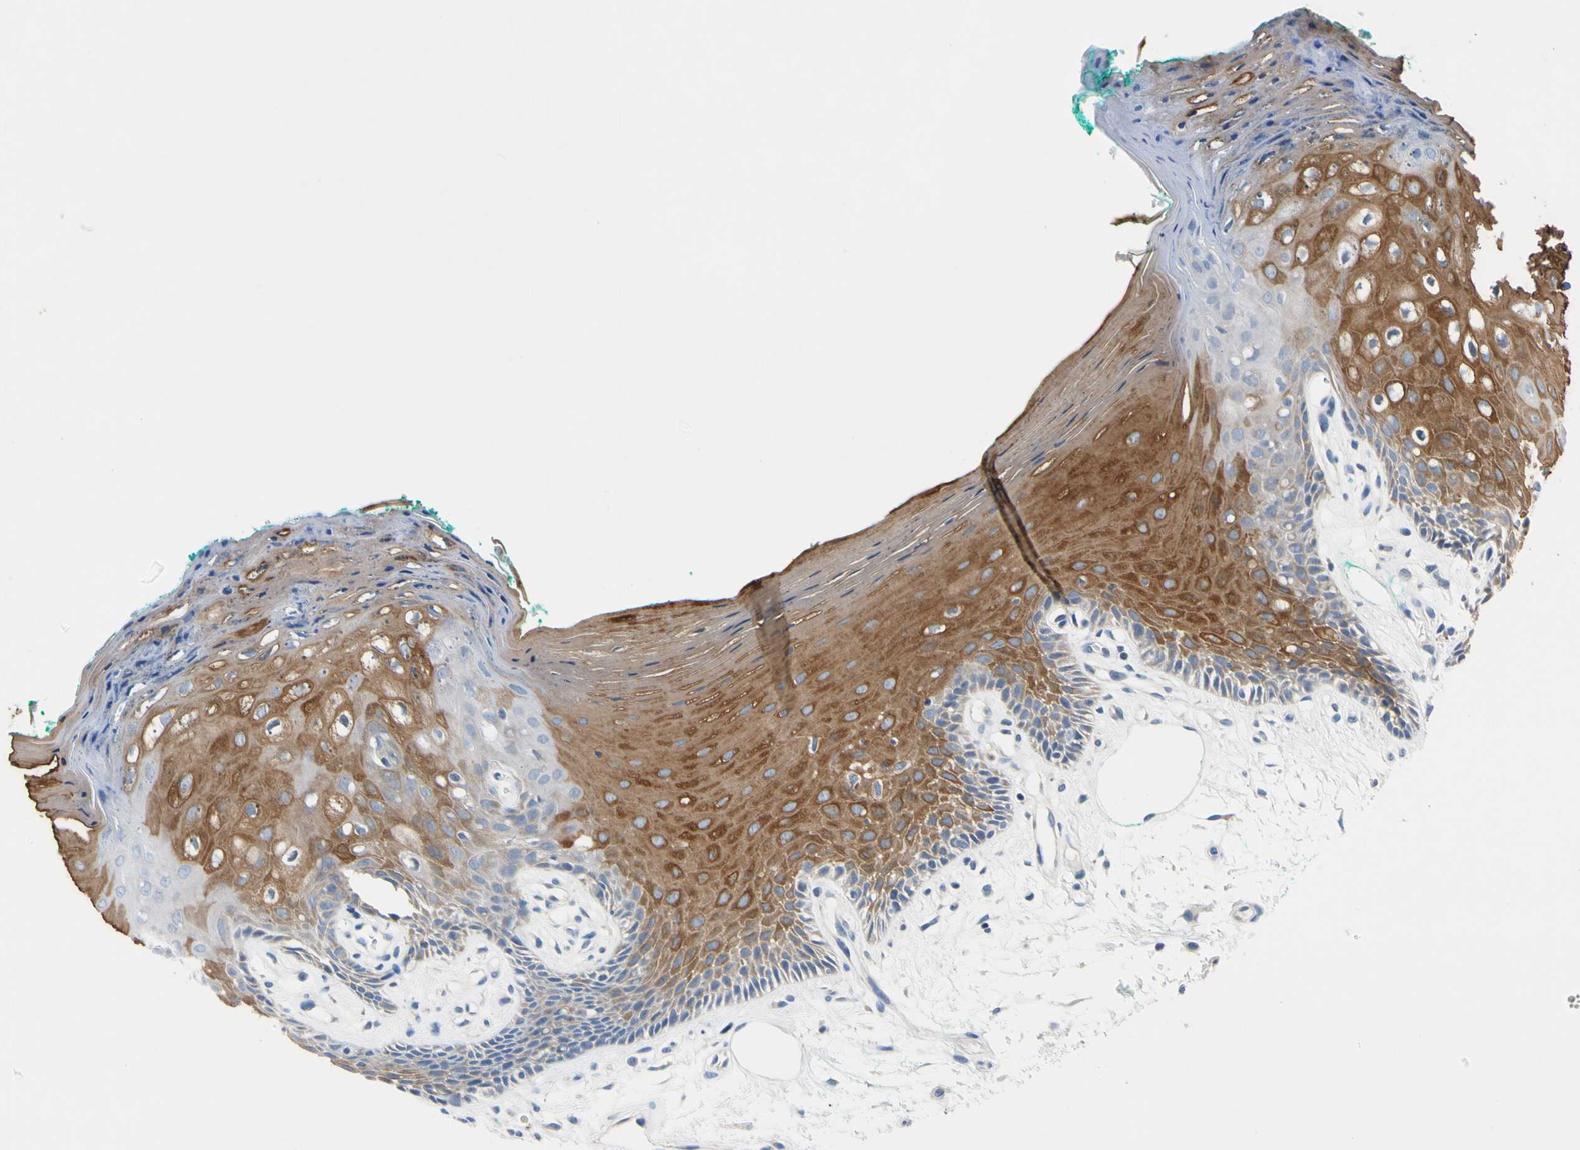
{"staining": {"intensity": "moderate", "quantity": ">75%", "location": "cytoplasmic/membranous"}, "tissue": "oral mucosa", "cell_type": "Squamous epithelial cells", "image_type": "normal", "snomed": [{"axis": "morphology", "description": "Normal tissue, NOS"}, {"axis": "topography", "description": "Skeletal muscle"}, {"axis": "topography", "description": "Oral tissue"}, {"axis": "topography", "description": "Peripheral nerve tissue"}], "caption": "Brown immunohistochemical staining in benign oral mucosa shows moderate cytoplasmic/membranous positivity in approximately >75% of squamous epithelial cells. (DAB (3,3'-diaminobenzidine) IHC with brightfield microscopy, high magnification).", "gene": "PNKD", "patient": {"sex": "female", "age": 84}}